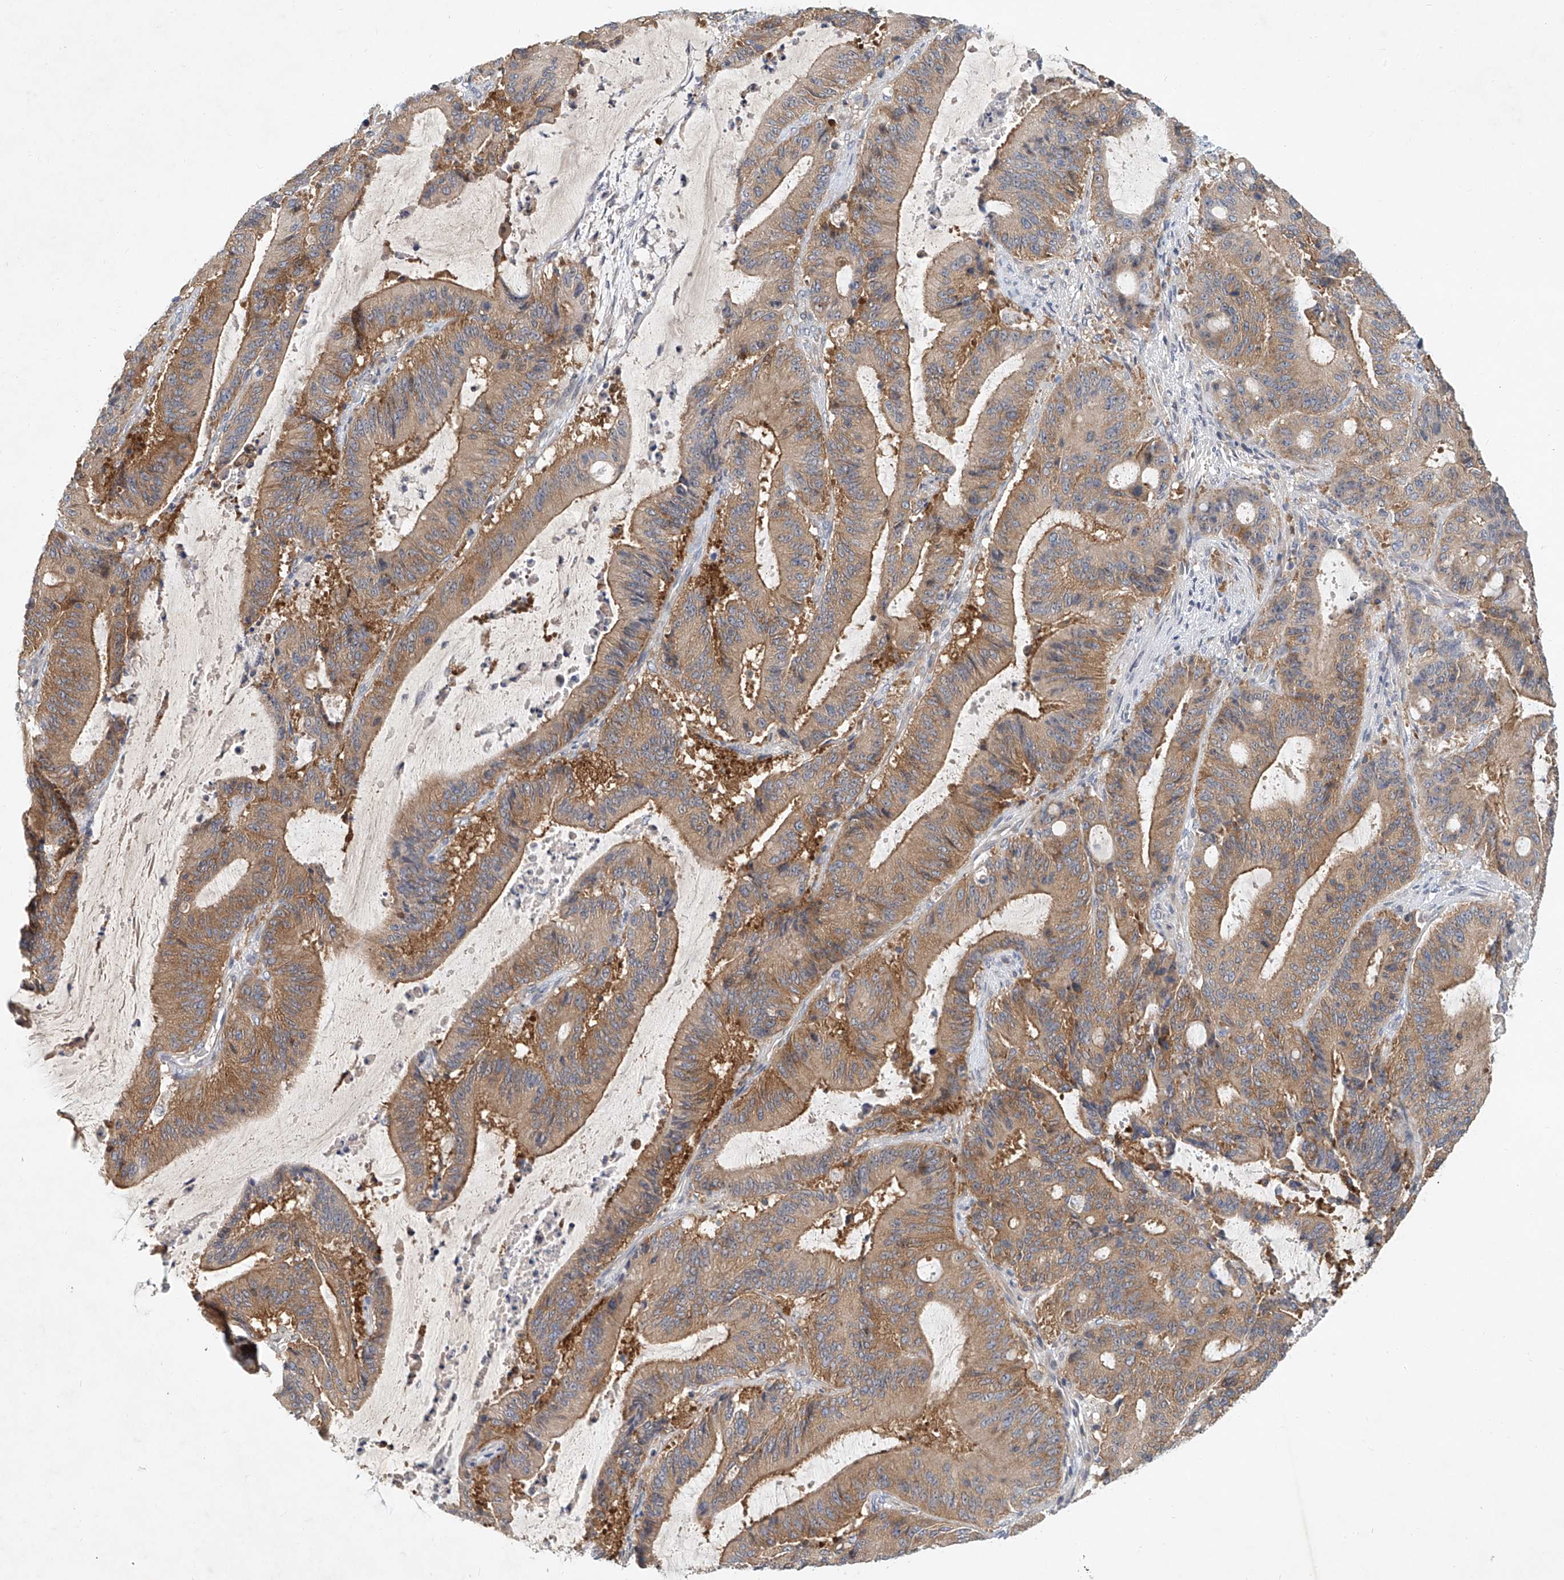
{"staining": {"intensity": "moderate", "quantity": ">75%", "location": "cytoplasmic/membranous"}, "tissue": "liver cancer", "cell_type": "Tumor cells", "image_type": "cancer", "snomed": [{"axis": "morphology", "description": "Normal tissue, NOS"}, {"axis": "morphology", "description": "Cholangiocarcinoma"}, {"axis": "topography", "description": "Liver"}, {"axis": "topography", "description": "Peripheral nerve tissue"}], "caption": "Human liver cancer stained with a brown dye reveals moderate cytoplasmic/membranous positive expression in approximately >75% of tumor cells.", "gene": "CARMIL1", "patient": {"sex": "female", "age": 73}}